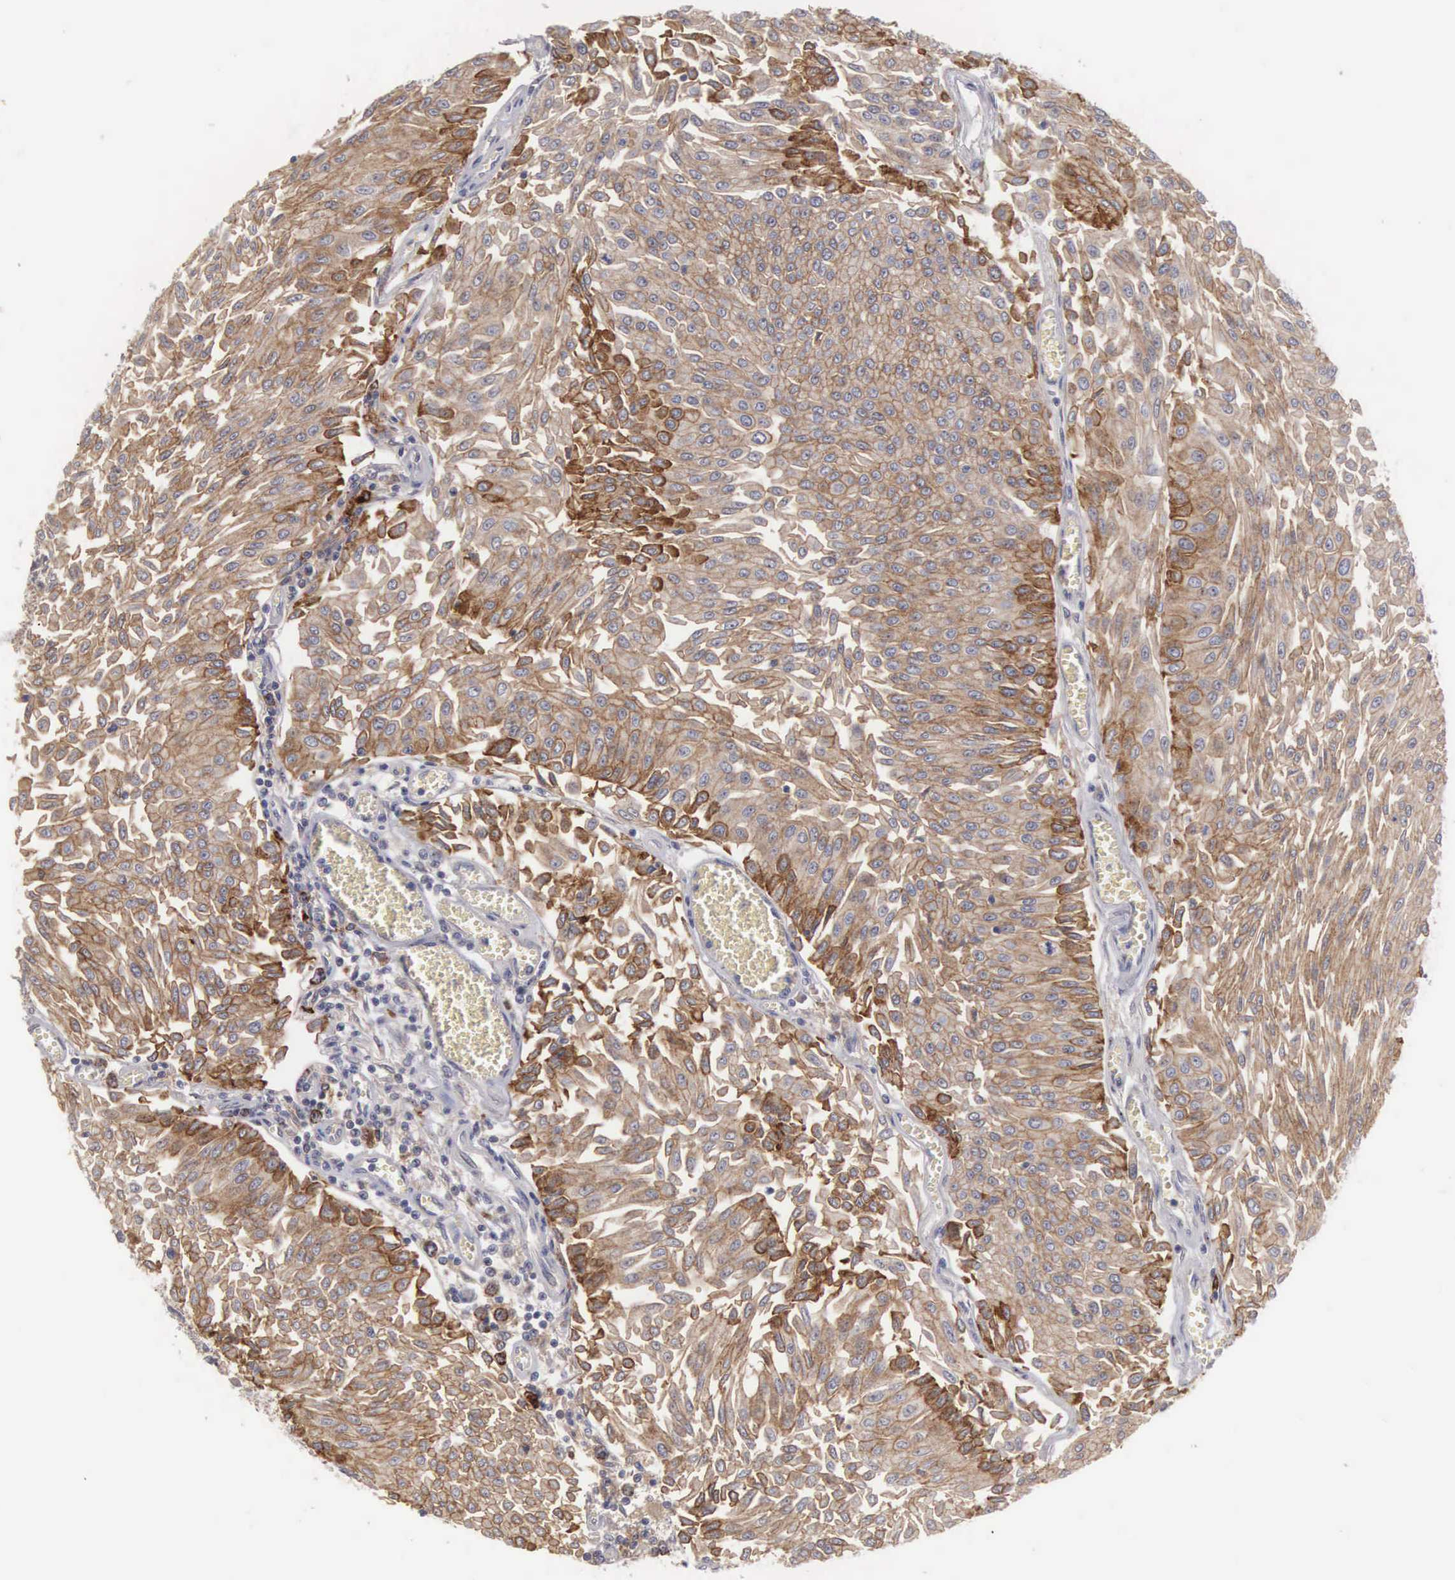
{"staining": {"intensity": "moderate", "quantity": ">75%", "location": "cytoplasmic/membranous"}, "tissue": "urothelial cancer", "cell_type": "Tumor cells", "image_type": "cancer", "snomed": [{"axis": "morphology", "description": "Urothelial carcinoma, Low grade"}, {"axis": "topography", "description": "Urinary bladder"}], "caption": "Human urothelial carcinoma (low-grade) stained for a protein (brown) exhibits moderate cytoplasmic/membranous positive positivity in about >75% of tumor cells.", "gene": "AMN", "patient": {"sex": "male", "age": 86}}